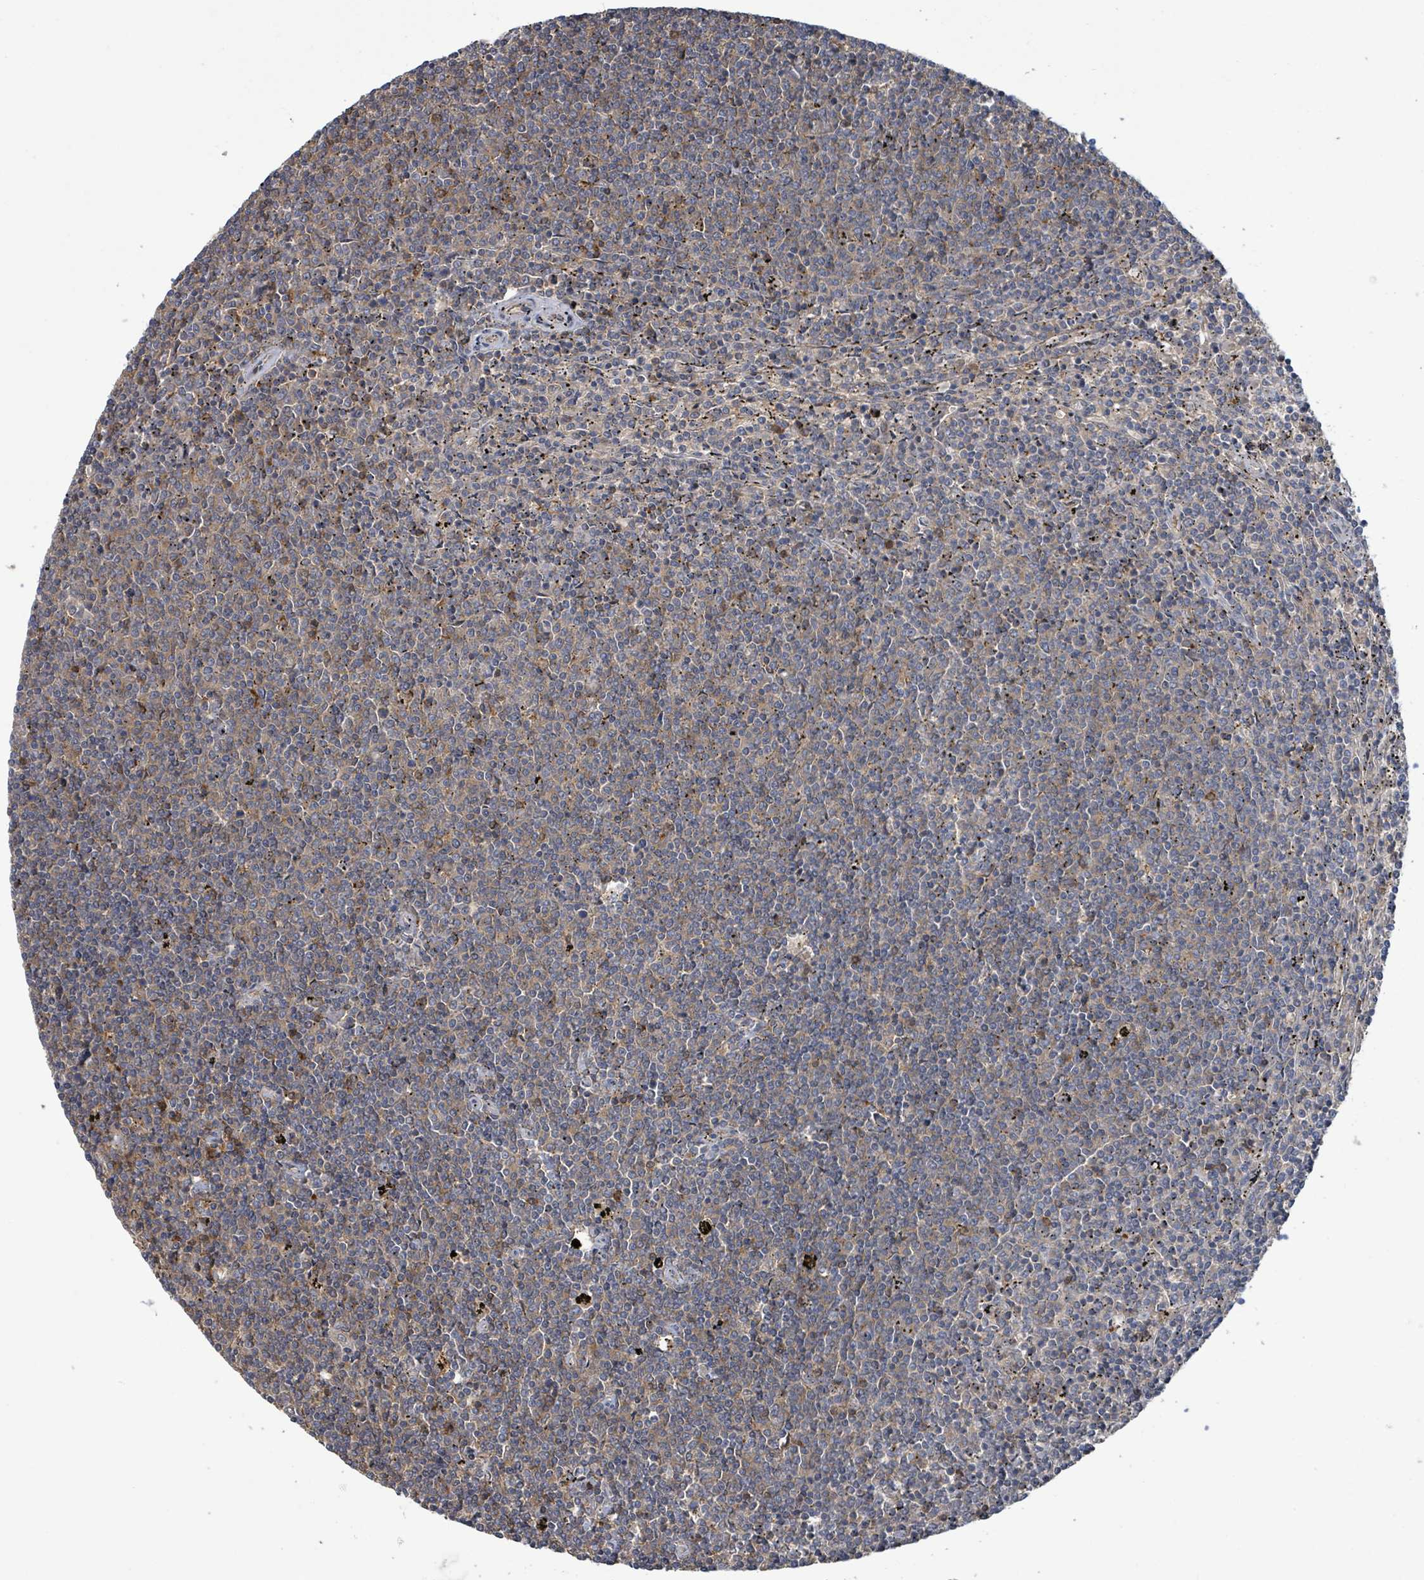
{"staining": {"intensity": "negative", "quantity": "none", "location": "none"}, "tissue": "lymphoma", "cell_type": "Tumor cells", "image_type": "cancer", "snomed": [{"axis": "morphology", "description": "Malignant lymphoma, non-Hodgkin's type, Low grade"}, {"axis": "topography", "description": "Spleen"}], "caption": "Photomicrograph shows no protein staining in tumor cells of lymphoma tissue.", "gene": "PGAM1", "patient": {"sex": "female", "age": 50}}